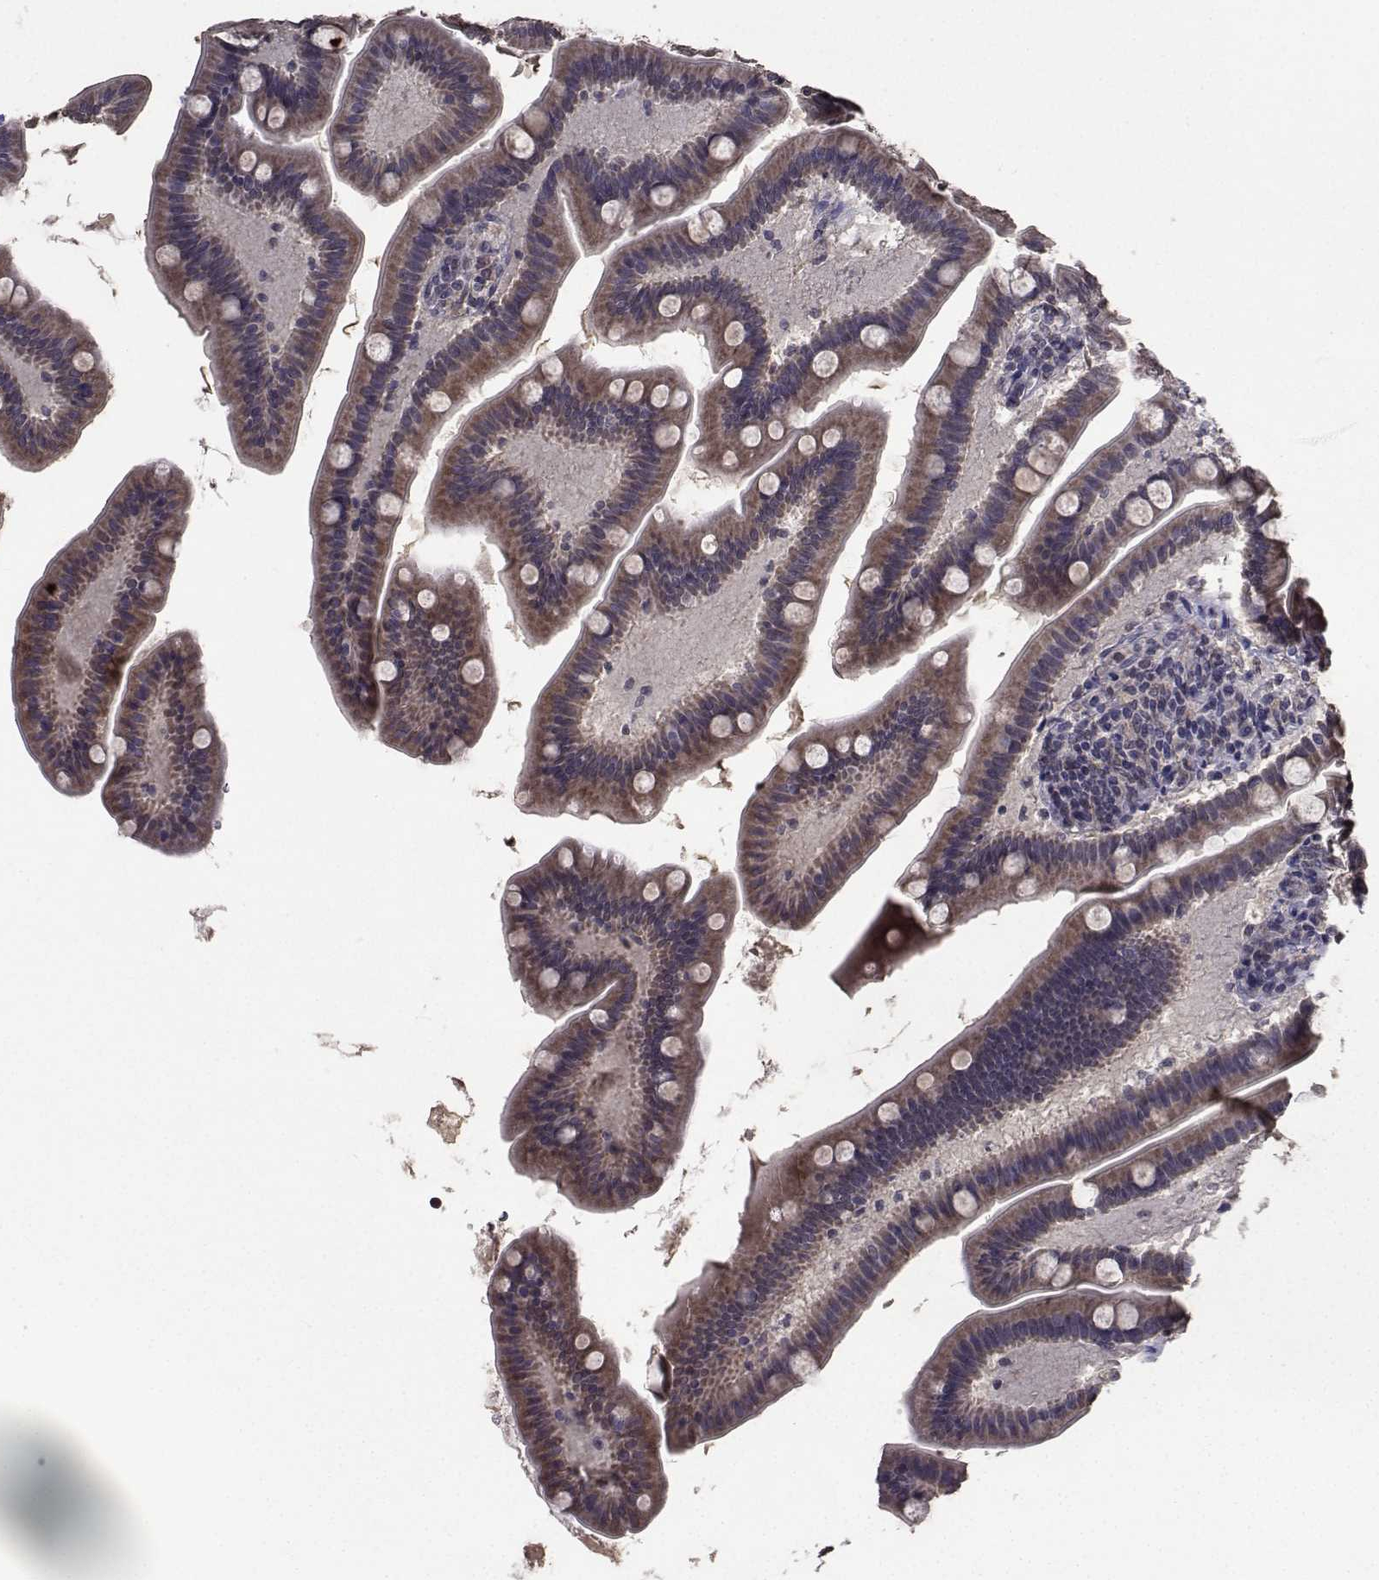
{"staining": {"intensity": "strong", "quantity": "25%-75%", "location": "cytoplasmic/membranous"}, "tissue": "small intestine", "cell_type": "Glandular cells", "image_type": "normal", "snomed": [{"axis": "morphology", "description": "Normal tissue, NOS"}, {"axis": "topography", "description": "Small intestine"}], "caption": "An image of human small intestine stained for a protein displays strong cytoplasmic/membranous brown staining in glandular cells.", "gene": "CYP2S1", "patient": {"sex": "male", "age": 66}}